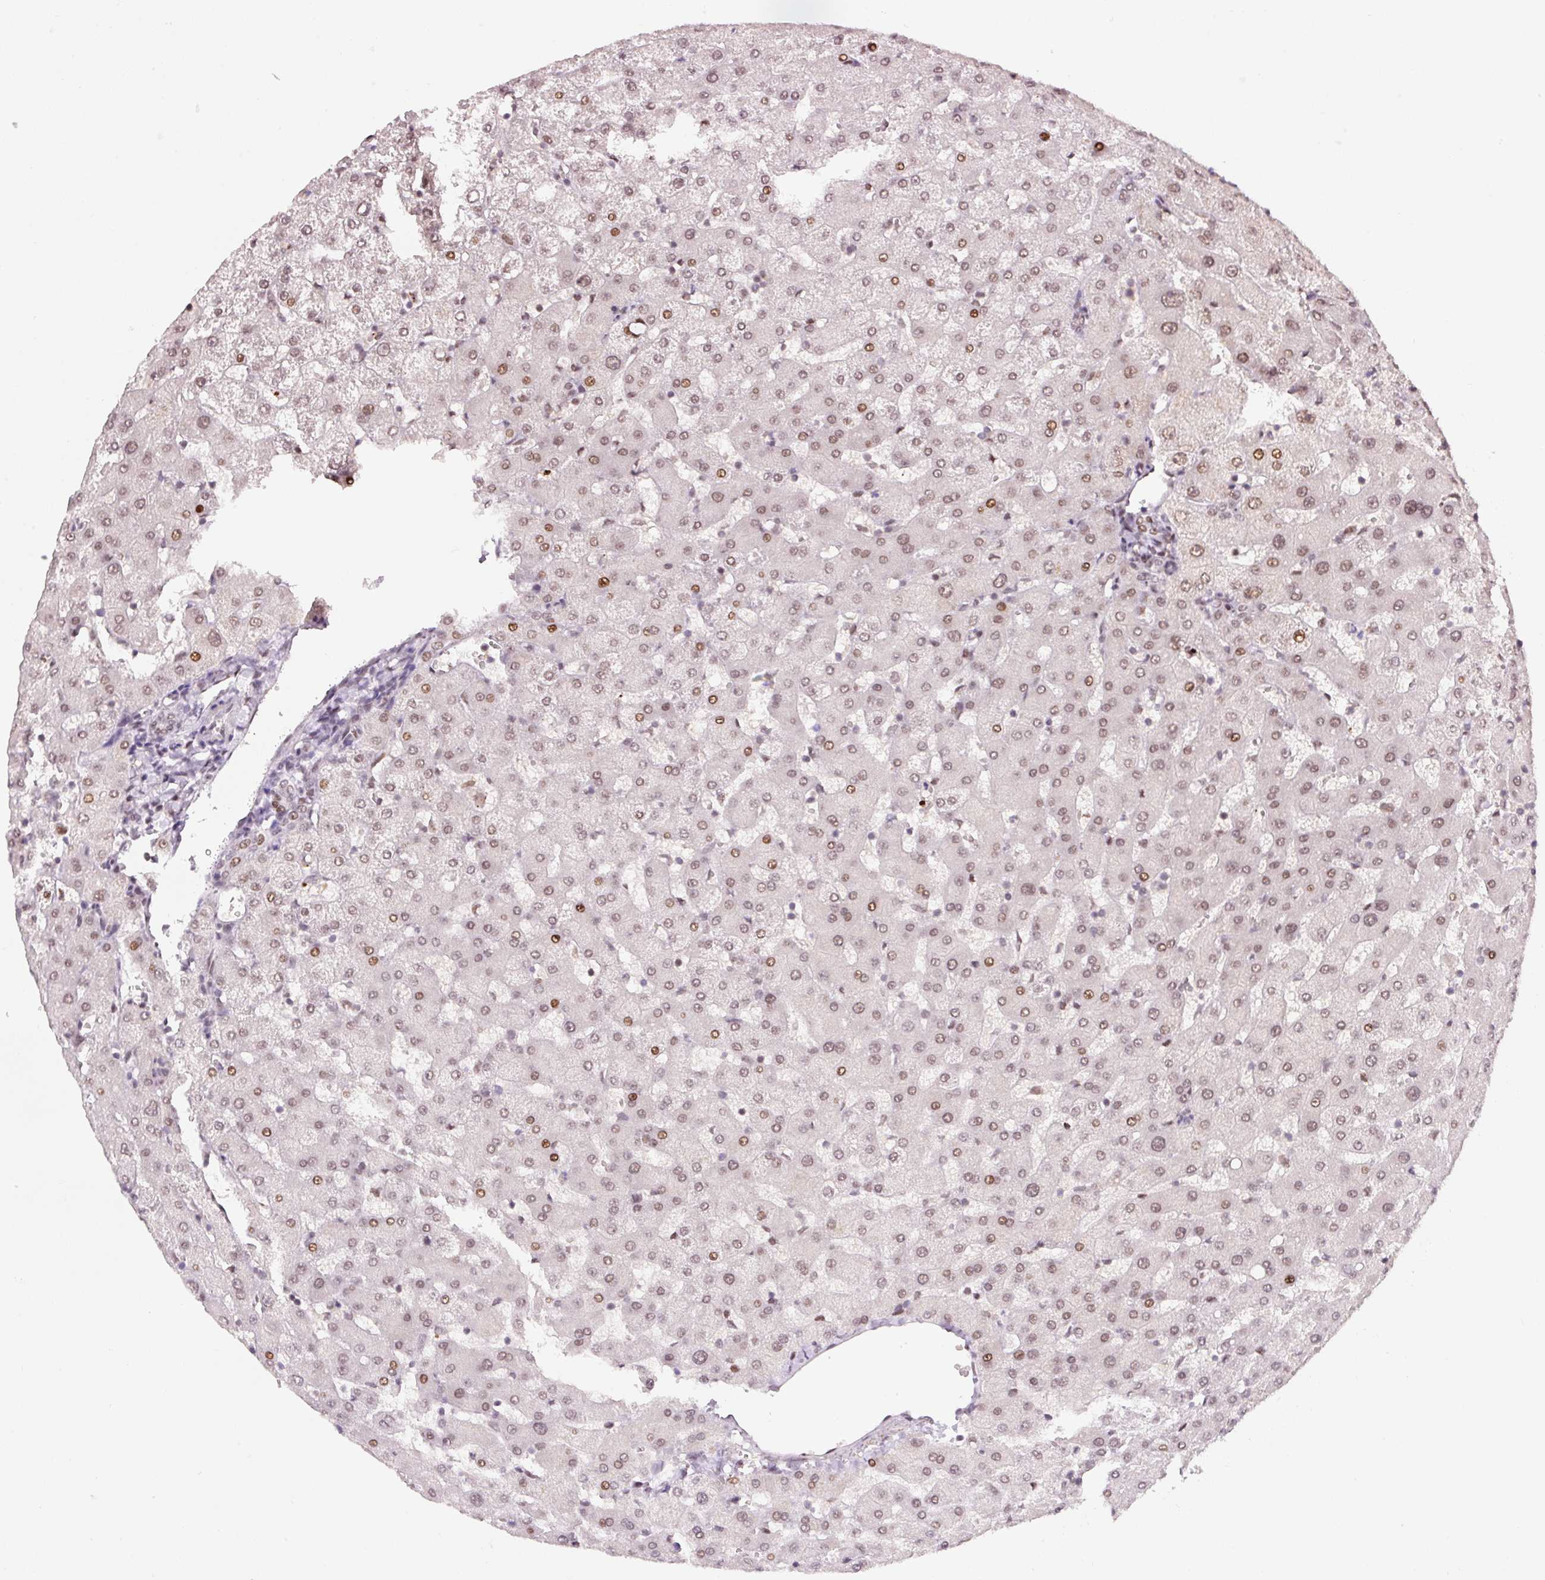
{"staining": {"intensity": "moderate", "quantity": "25%-75%", "location": "nuclear"}, "tissue": "liver", "cell_type": "Cholangiocytes", "image_type": "normal", "snomed": [{"axis": "morphology", "description": "Normal tissue, NOS"}, {"axis": "topography", "description": "Liver"}], "caption": "Immunohistochemistry (IHC) histopathology image of unremarkable liver: human liver stained using immunohistochemistry exhibits medium levels of moderate protein expression localized specifically in the nuclear of cholangiocytes, appearing as a nuclear brown color.", "gene": "CCNL2", "patient": {"sex": "female", "age": 63}}